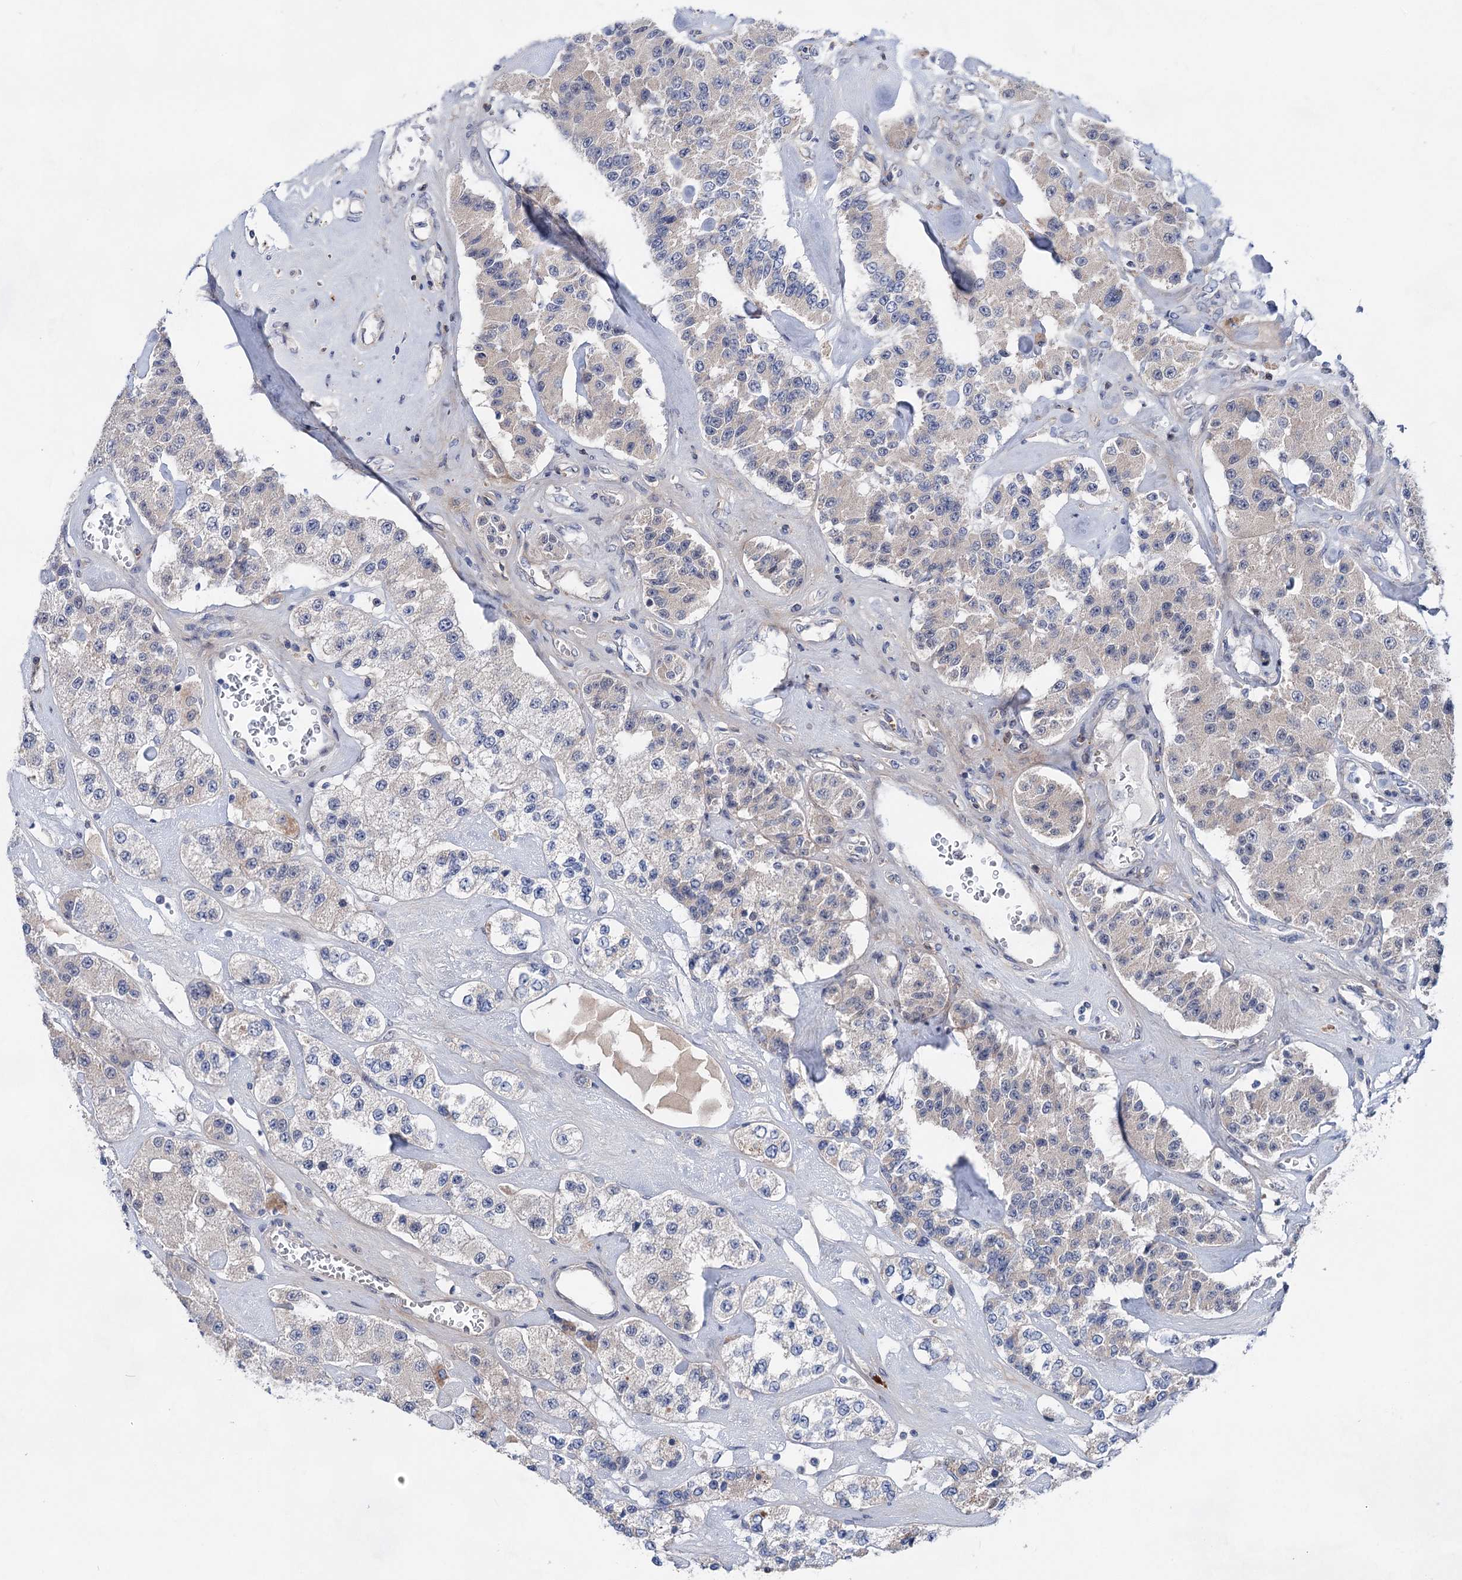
{"staining": {"intensity": "weak", "quantity": "<25%", "location": "cytoplasmic/membranous"}, "tissue": "carcinoid", "cell_type": "Tumor cells", "image_type": "cancer", "snomed": [{"axis": "morphology", "description": "Carcinoid, malignant, NOS"}, {"axis": "topography", "description": "Pancreas"}], "caption": "Protein analysis of carcinoid shows no significant staining in tumor cells.", "gene": "MORN3", "patient": {"sex": "male", "age": 41}}